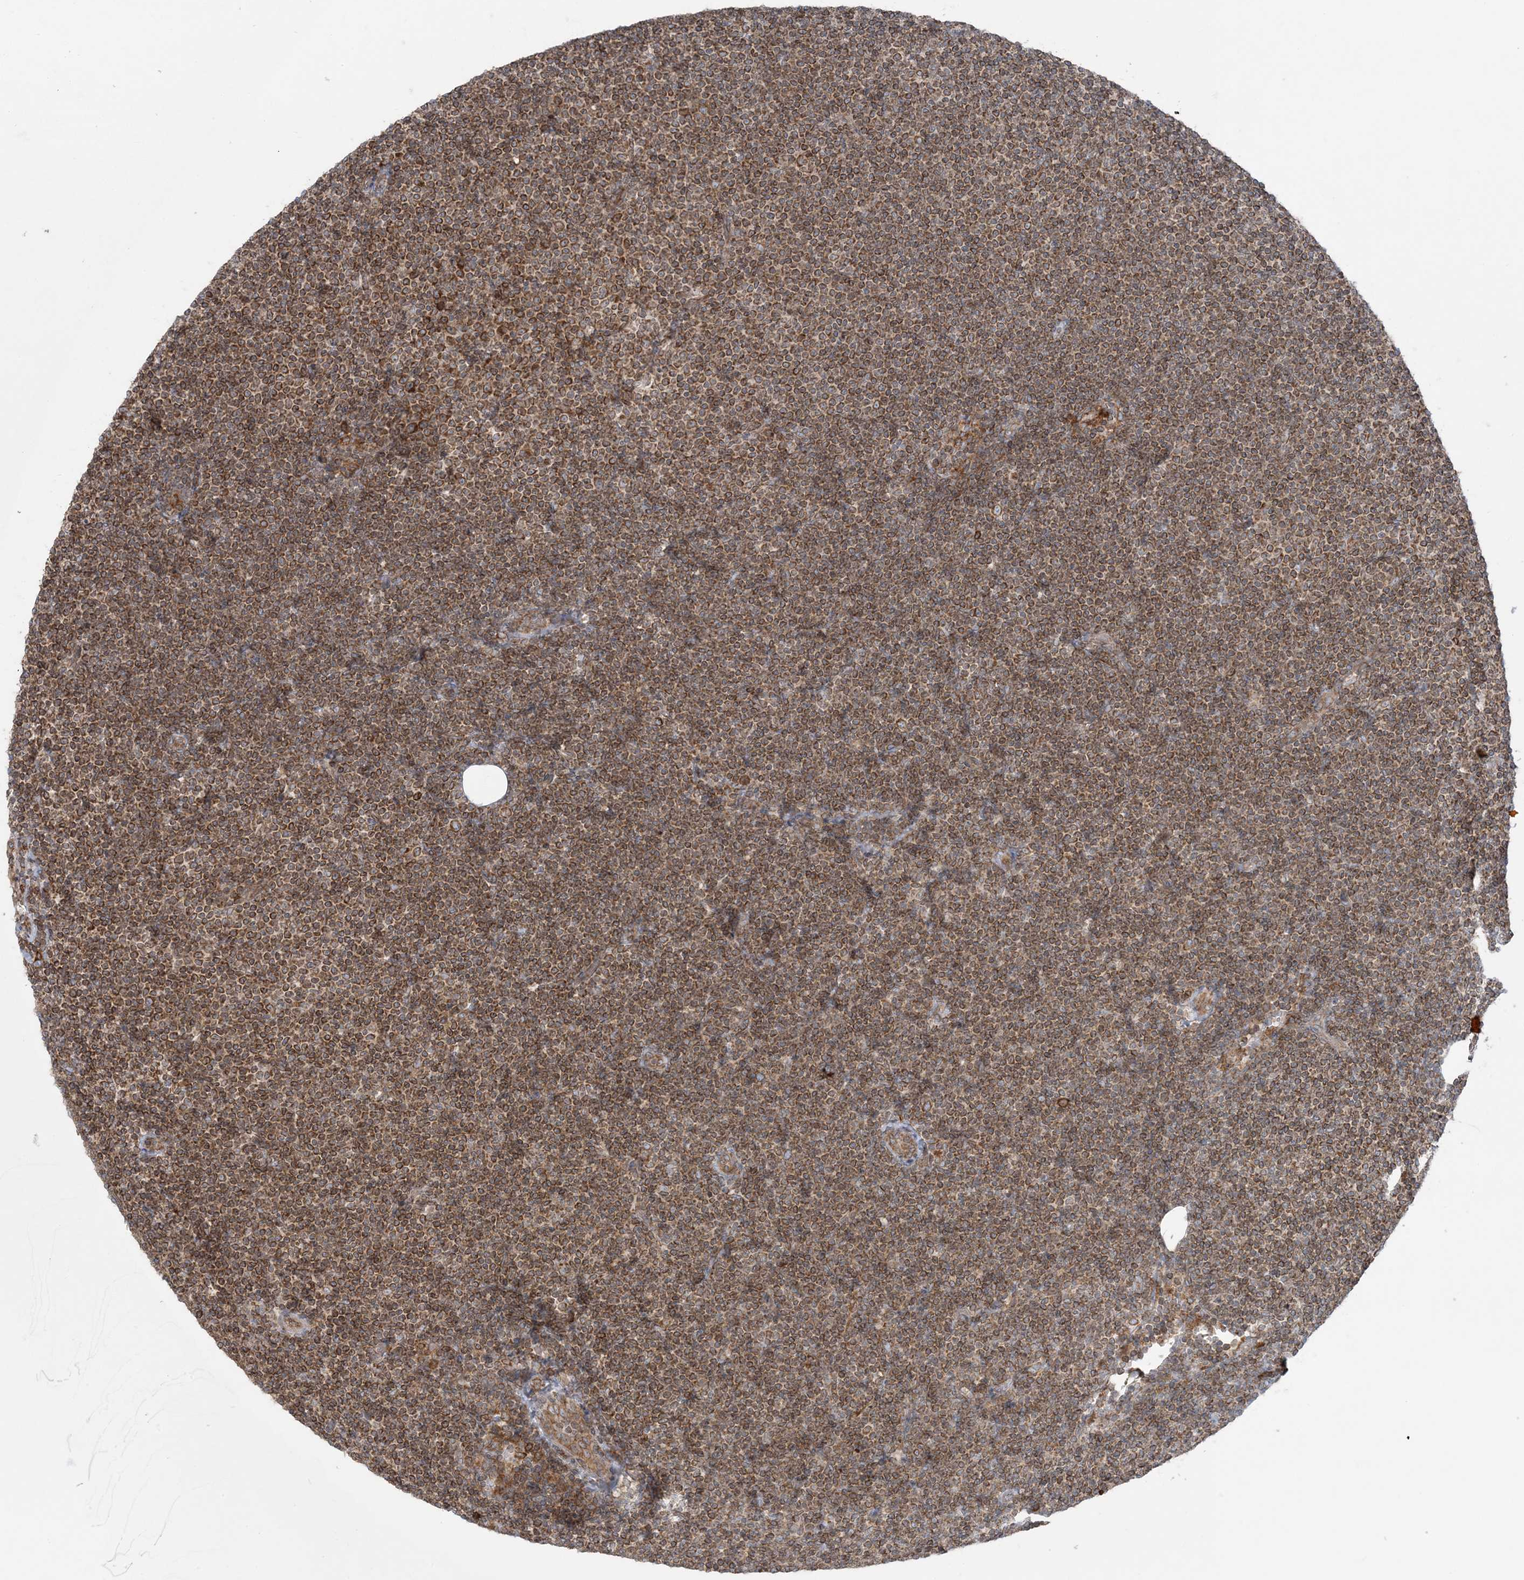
{"staining": {"intensity": "moderate", "quantity": ">75%", "location": "cytoplasmic/membranous"}, "tissue": "lymphoma", "cell_type": "Tumor cells", "image_type": "cancer", "snomed": [{"axis": "morphology", "description": "Malignant lymphoma, non-Hodgkin's type, Low grade"}, {"axis": "topography", "description": "Lymph node"}], "caption": "A micrograph of lymphoma stained for a protein exhibits moderate cytoplasmic/membranous brown staining in tumor cells.", "gene": "UBXN4", "patient": {"sex": "female", "age": 53}}